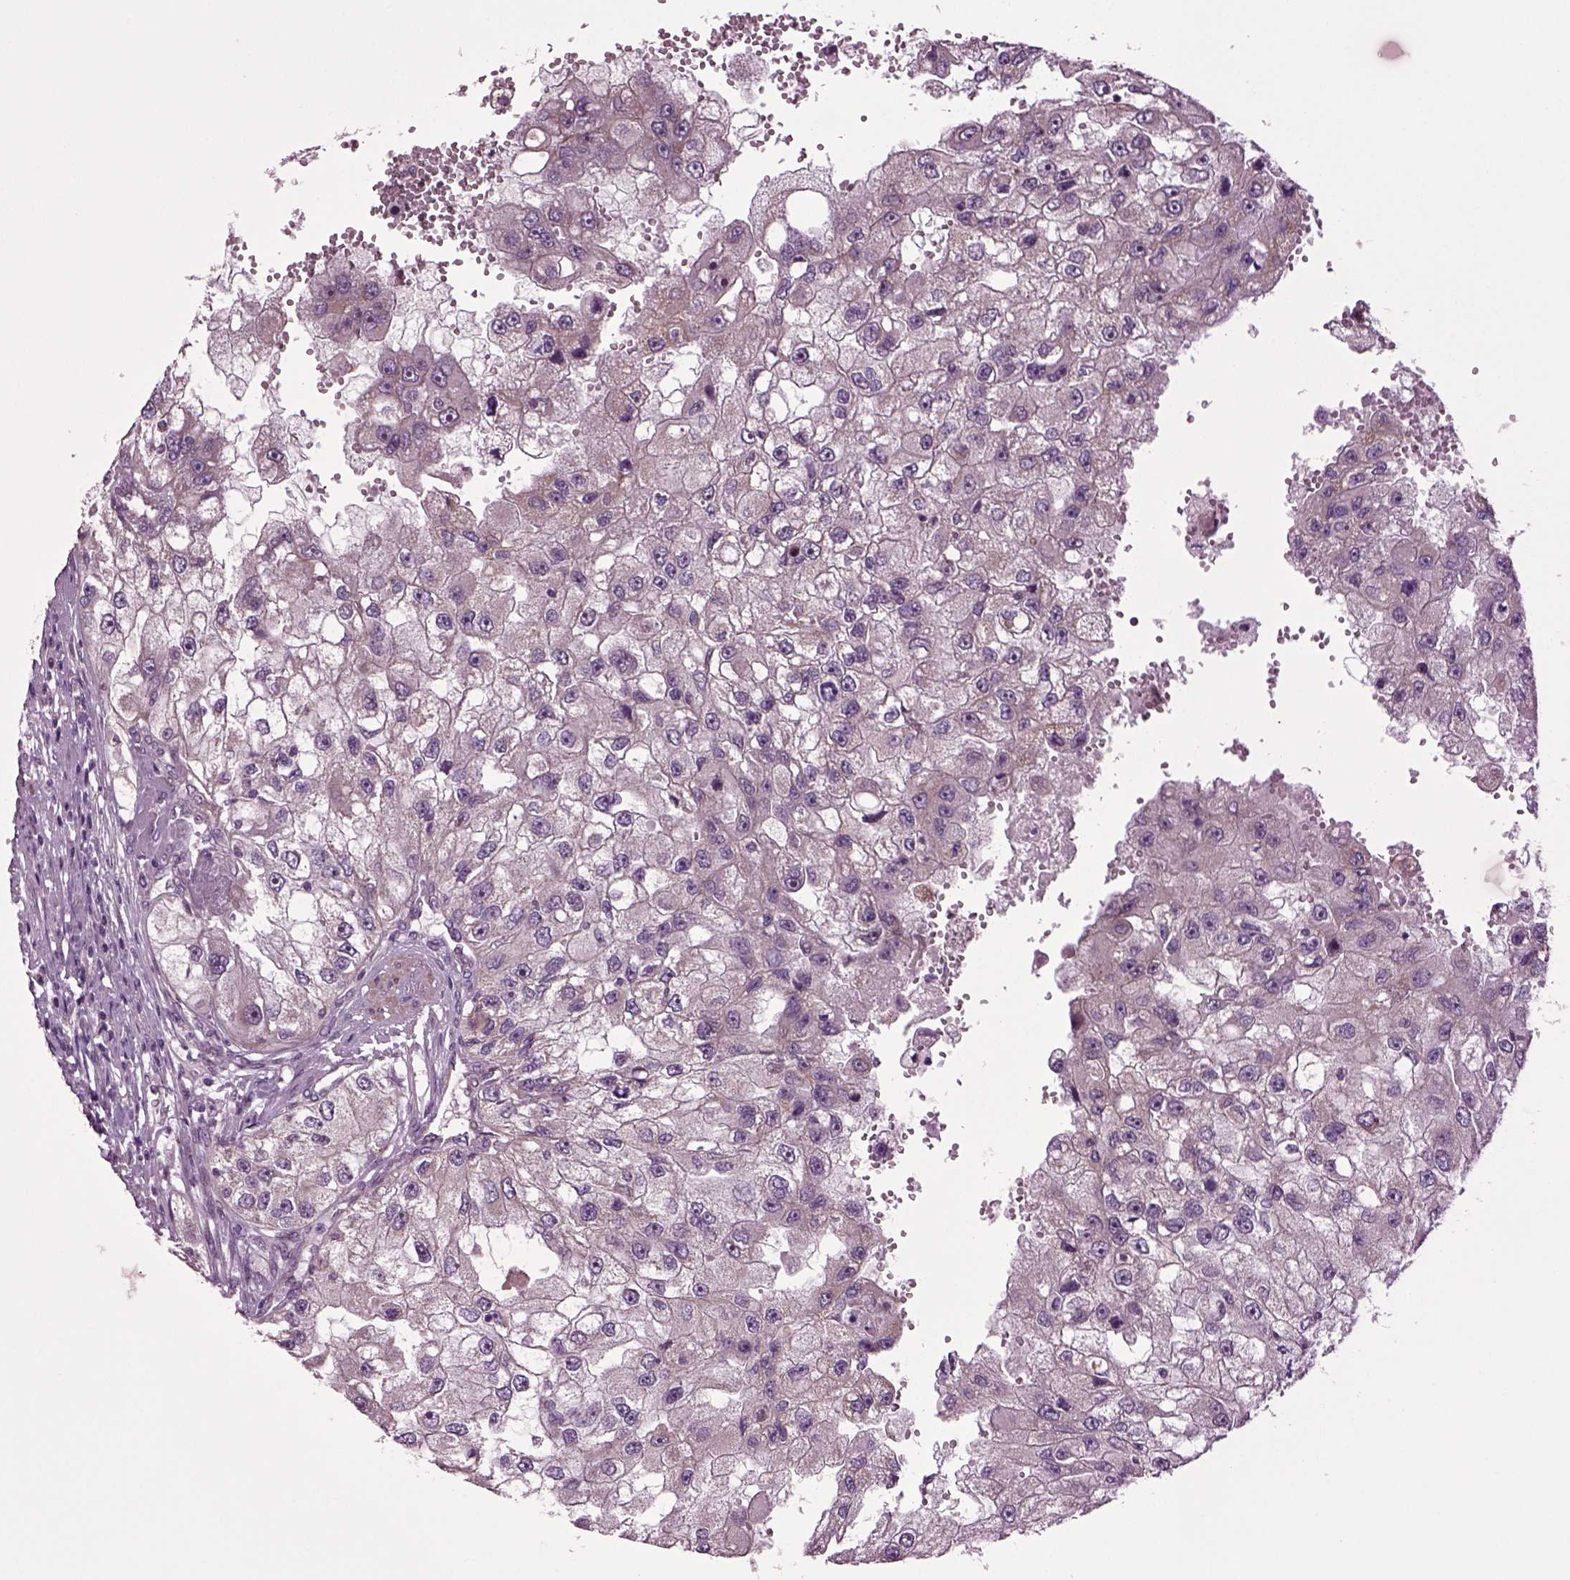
{"staining": {"intensity": "weak", "quantity": "<25%", "location": "cytoplasmic/membranous"}, "tissue": "renal cancer", "cell_type": "Tumor cells", "image_type": "cancer", "snomed": [{"axis": "morphology", "description": "Adenocarcinoma, NOS"}, {"axis": "topography", "description": "Kidney"}], "caption": "IHC of human renal cancer (adenocarcinoma) demonstrates no expression in tumor cells. (Brightfield microscopy of DAB immunohistochemistry (IHC) at high magnification).", "gene": "HAGHL", "patient": {"sex": "male", "age": 63}}